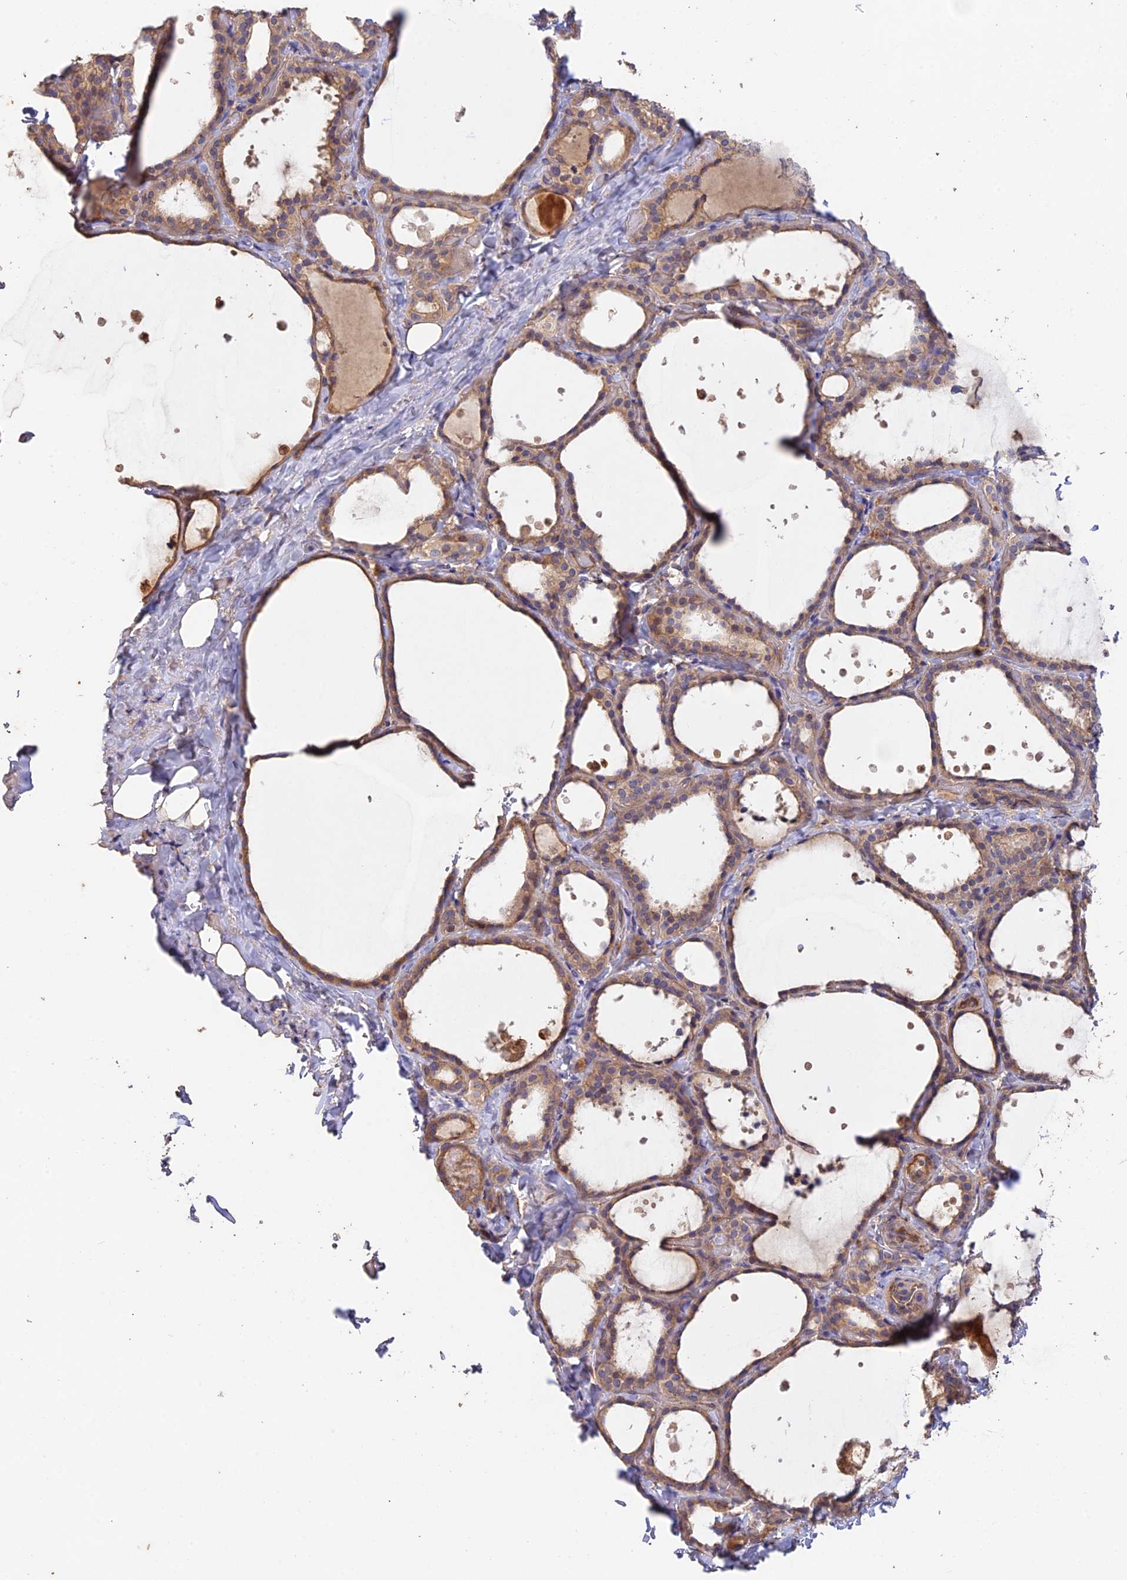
{"staining": {"intensity": "moderate", "quantity": ">75%", "location": "cytoplasmic/membranous"}, "tissue": "thyroid gland", "cell_type": "Glandular cells", "image_type": "normal", "snomed": [{"axis": "morphology", "description": "Normal tissue, NOS"}, {"axis": "topography", "description": "Thyroid gland"}], "caption": "Thyroid gland stained with IHC reveals moderate cytoplasmic/membranous positivity in about >75% of glandular cells. (brown staining indicates protein expression, while blue staining denotes nuclei).", "gene": "MYO9A", "patient": {"sex": "female", "age": 44}}